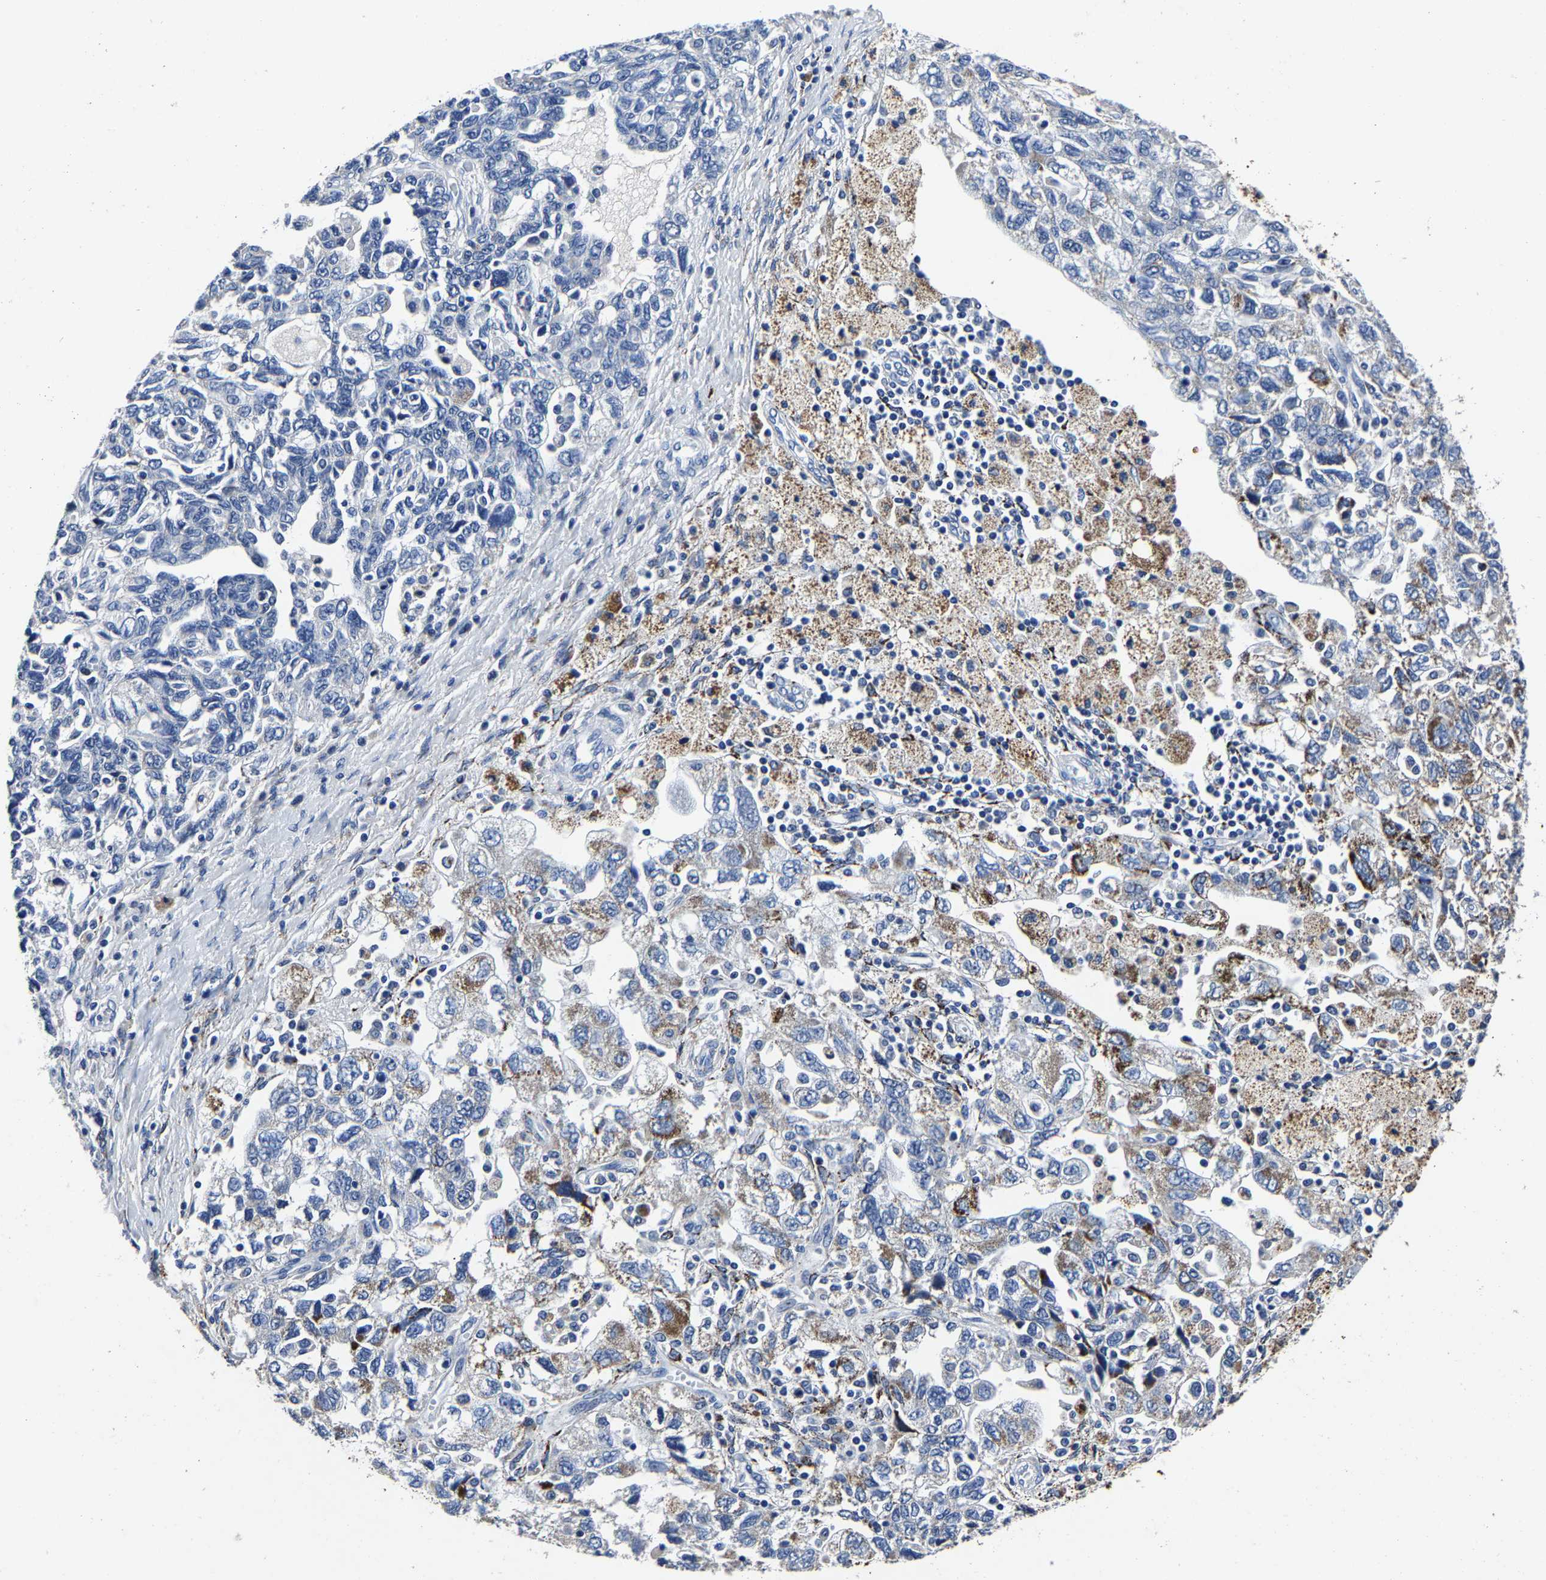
{"staining": {"intensity": "moderate", "quantity": "<25%", "location": "cytoplasmic/membranous"}, "tissue": "ovarian cancer", "cell_type": "Tumor cells", "image_type": "cancer", "snomed": [{"axis": "morphology", "description": "Carcinoma, NOS"}, {"axis": "morphology", "description": "Cystadenocarcinoma, serous, NOS"}, {"axis": "topography", "description": "Ovary"}], "caption": "This image reveals immunohistochemistry staining of human carcinoma (ovarian), with low moderate cytoplasmic/membranous staining in about <25% of tumor cells.", "gene": "PSPH", "patient": {"sex": "female", "age": 69}}